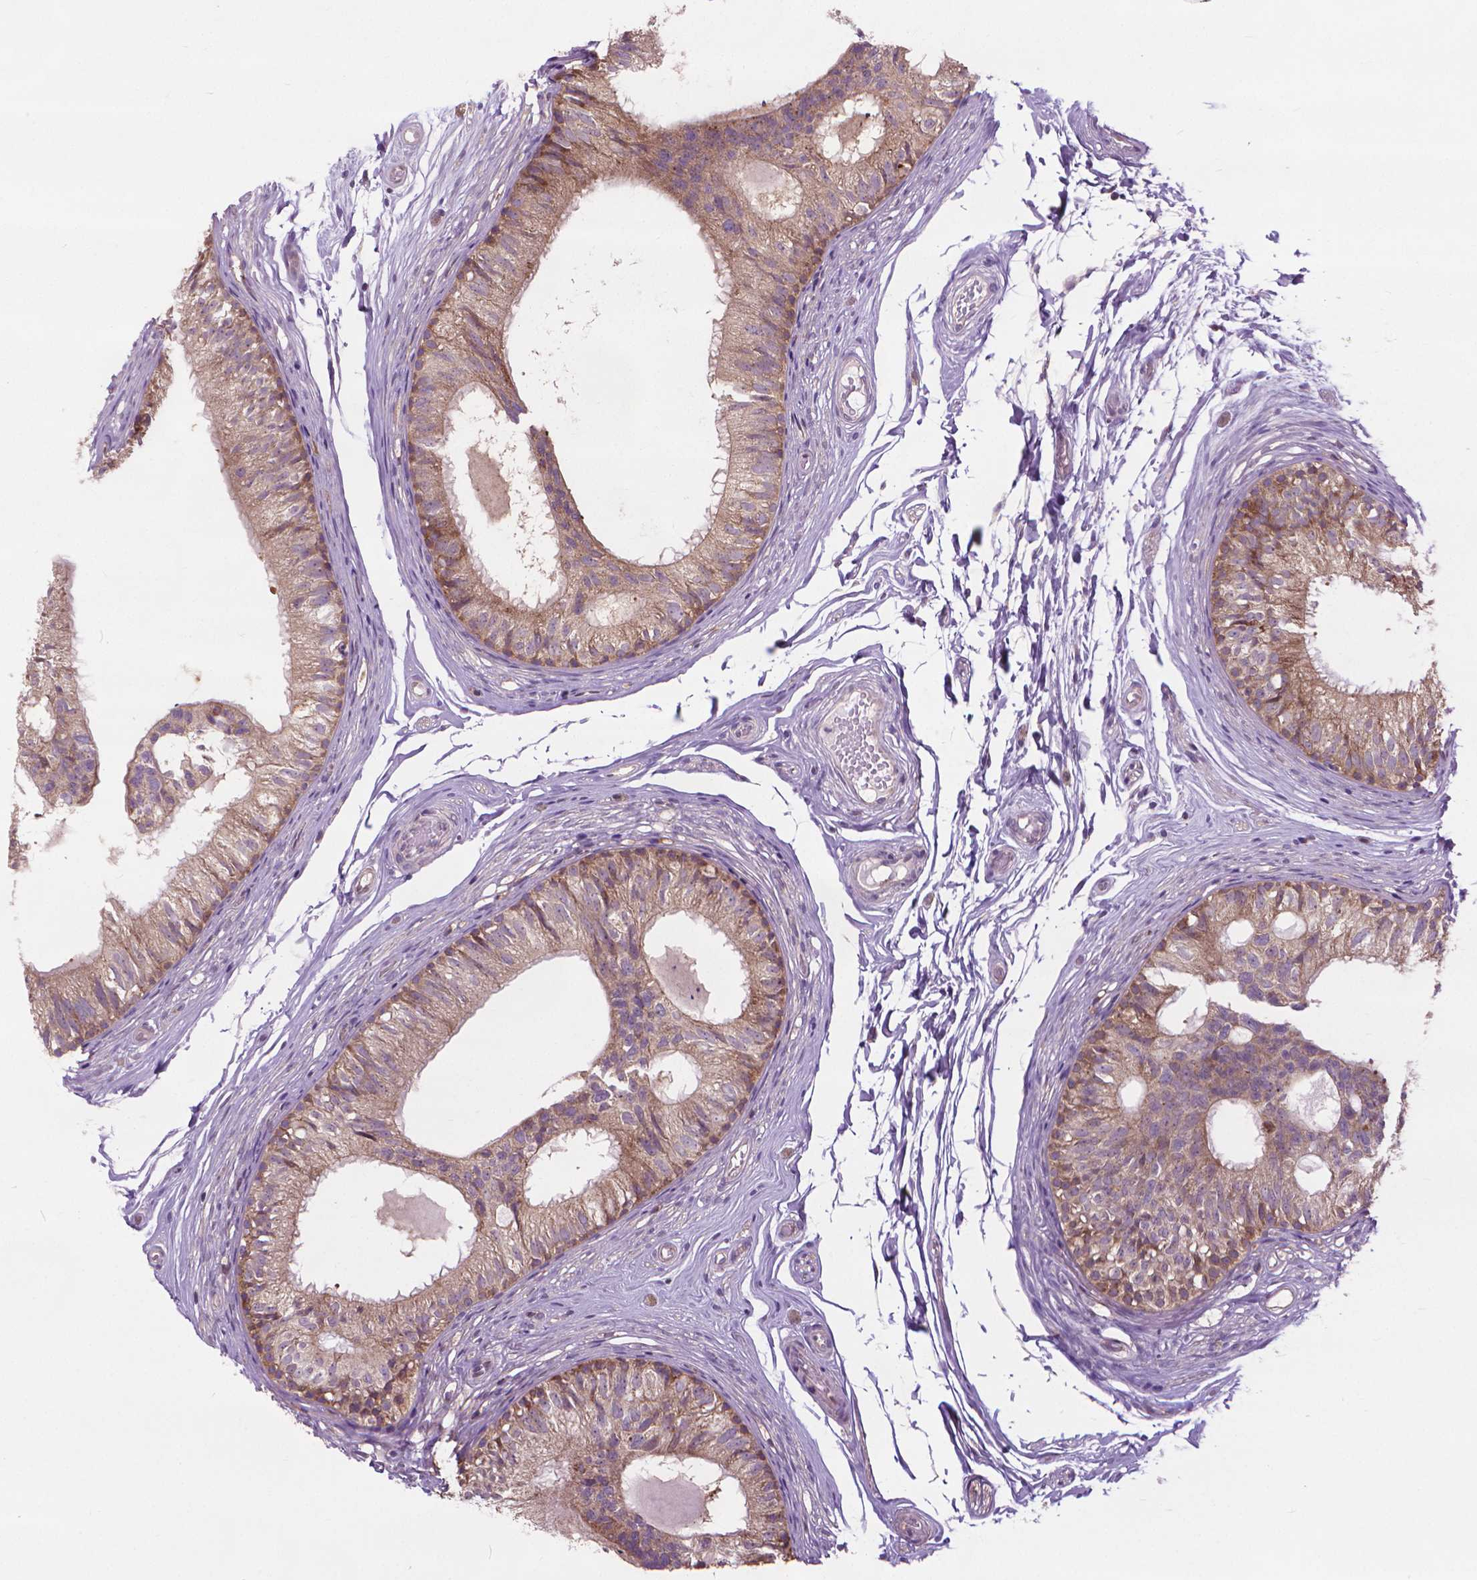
{"staining": {"intensity": "moderate", "quantity": "25%-75%", "location": "cytoplasmic/membranous"}, "tissue": "epididymis", "cell_type": "Glandular cells", "image_type": "normal", "snomed": [{"axis": "morphology", "description": "Normal tissue, NOS"}, {"axis": "topography", "description": "Epididymis"}], "caption": "Immunohistochemistry of normal epididymis shows medium levels of moderate cytoplasmic/membranous staining in about 25%-75% of glandular cells. Ihc stains the protein of interest in brown and the nuclei are stained blue.", "gene": "NUDT1", "patient": {"sex": "male", "age": 29}}